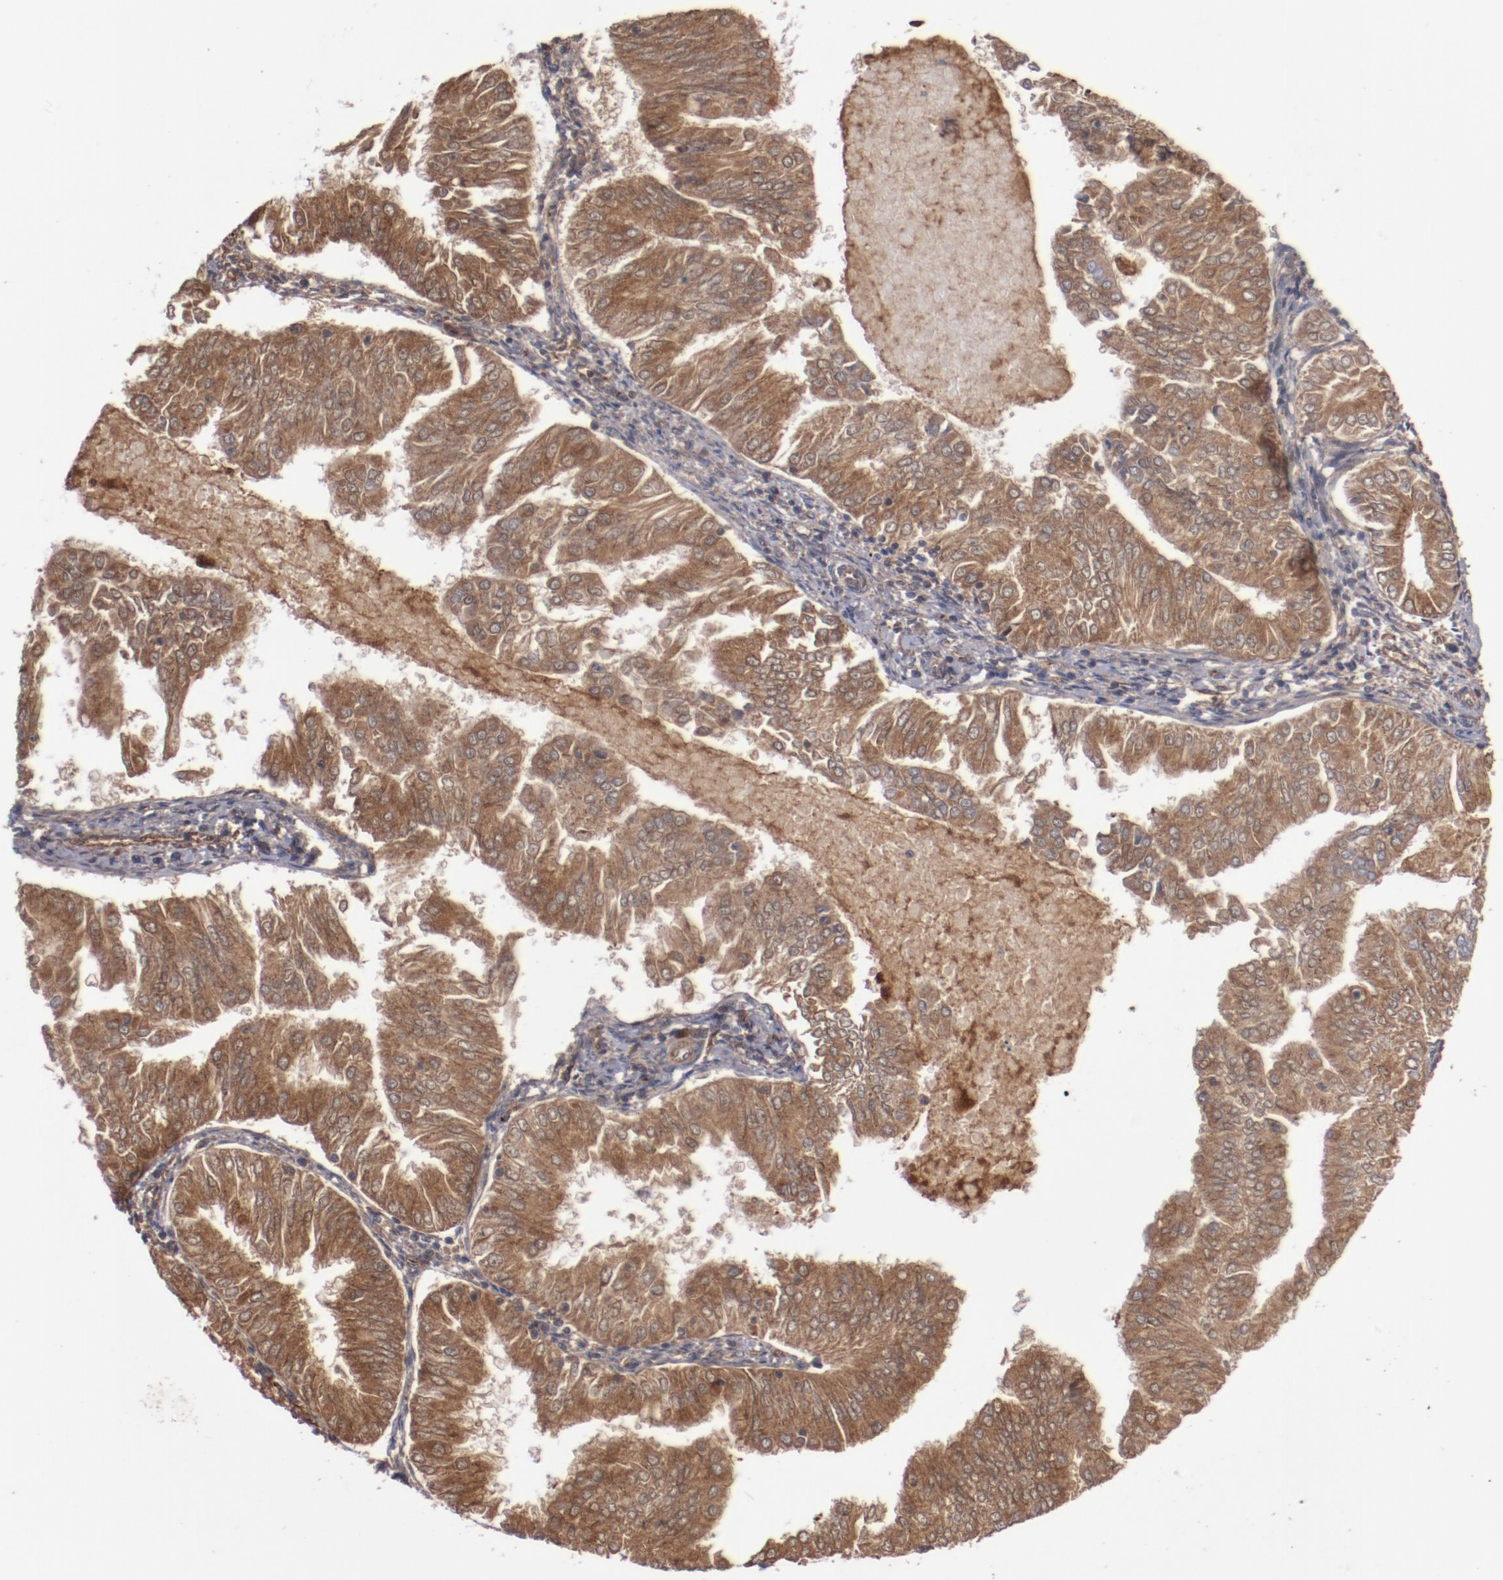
{"staining": {"intensity": "strong", "quantity": ">75%", "location": "cytoplasmic/membranous"}, "tissue": "endometrial cancer", "cell_type": "Tumor cells", "image_type": "cancer", "snomed": [{"axis": "morphology", "description": "Adenocarcinoma, NOS"}, {"axis": "topography", "description": "Endometrium"}], "caption": "Endometrial adenocarcinoma tissue reveals strong cytoplasmic/membranous positivity in about >75% of tumor cells, visualized by immunohistochemistry. The staining was performed using DAB (3,3'-diaminobenzidine), with brown indicating positive protein expression. Nuclei are stained blue with hematoxylin.", "gene": "DIPK2B", "patient": {"sex": "female", "age": 53}}